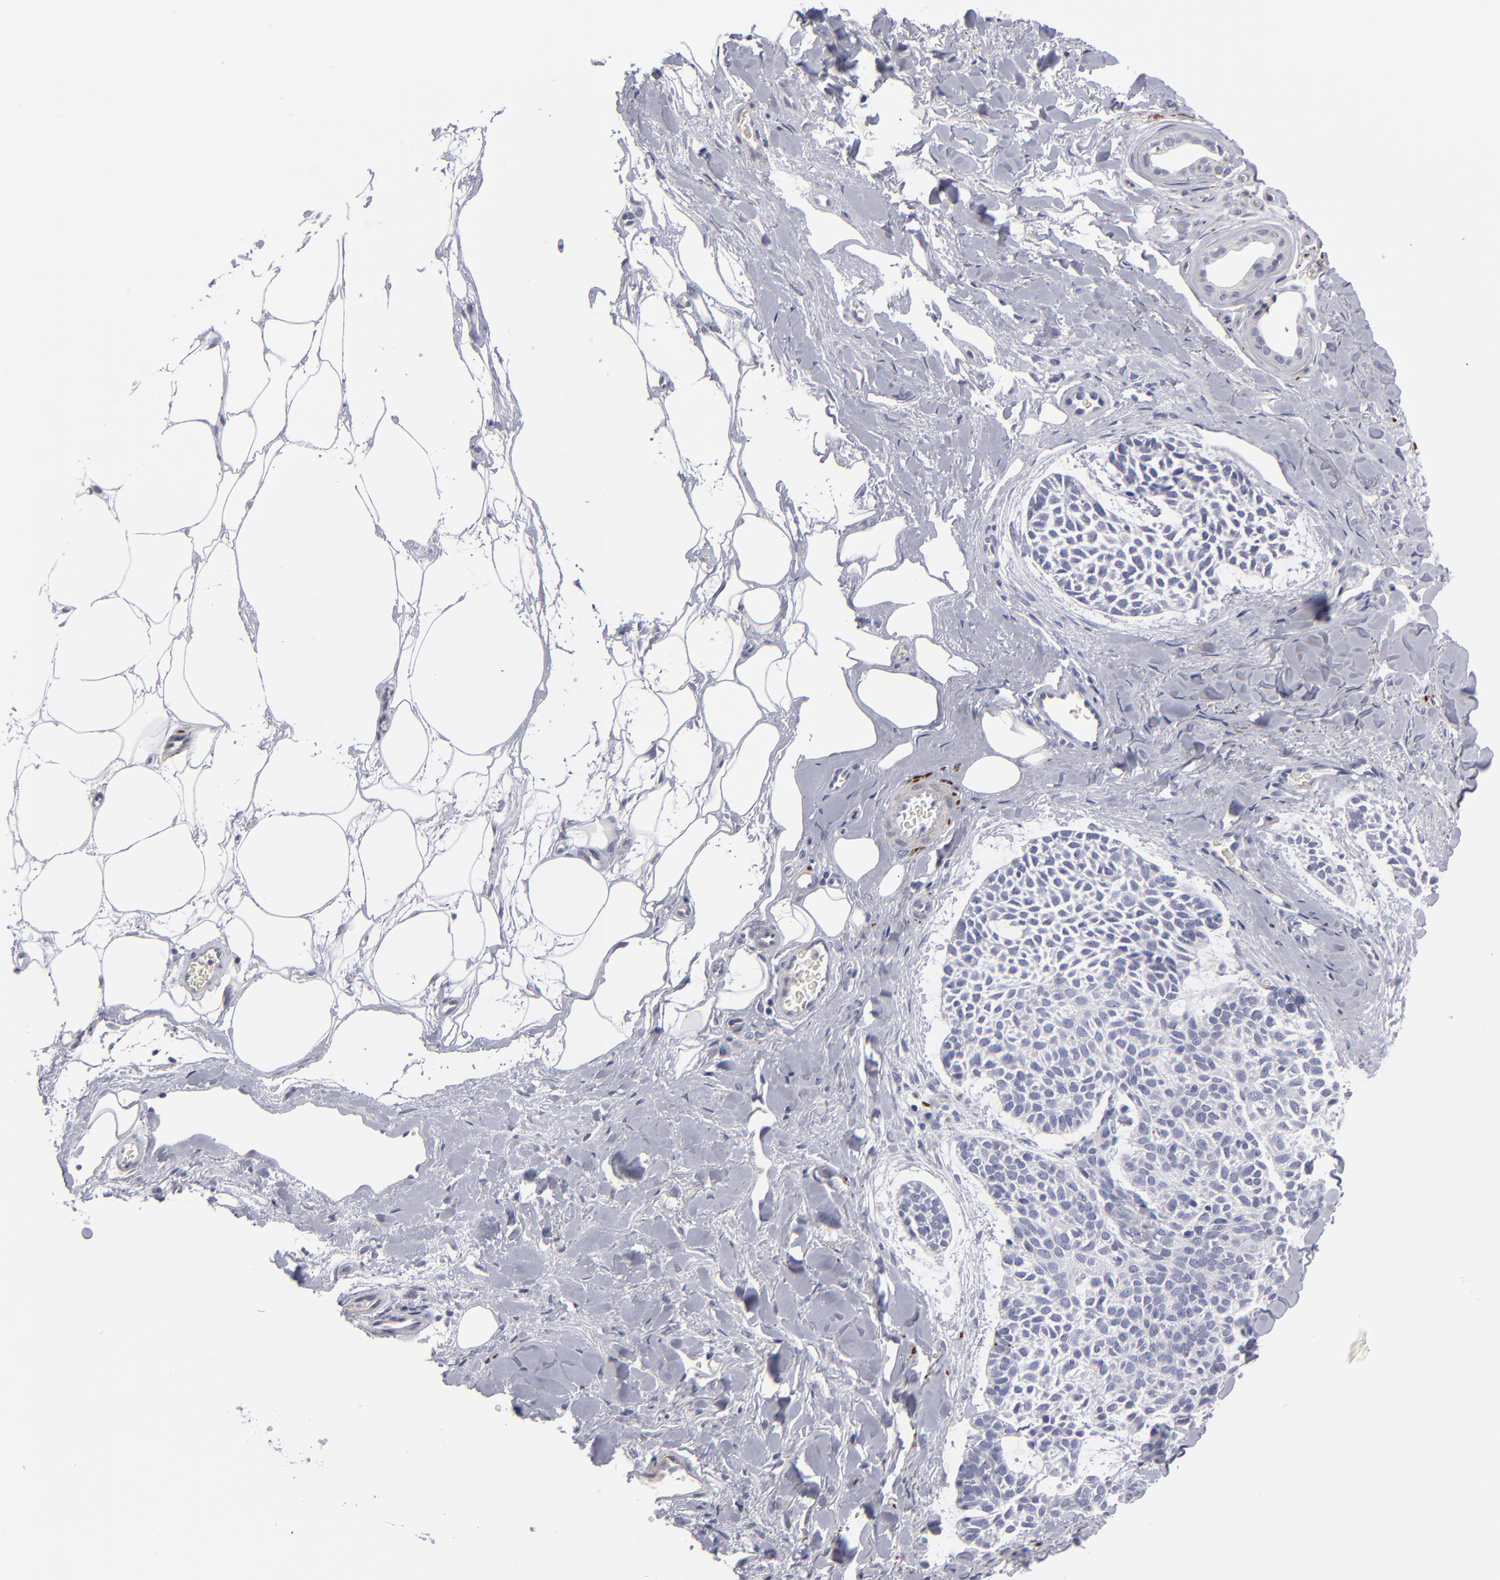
{"staining": {"intensity": "negative", "quantity": "none", "location": "none"}, "tissue": "skin cancer", "cell_type": "Tumor cells", "image_type": "cancer", "snomed": [{"axis": "morphology", "description": "Normal tissue, NOS"}, {"axis": "morphology", "description": "Basal cell carcinoma"}, {"axis": "topography", "description": "Skin"}], "caption": "Immunohistochemical staining of human skin basal cell carcinoma demonstrates no significant staining in tumor cells.", "gene": "CADM3", "patient": {"sex": "female", "age": 70}}